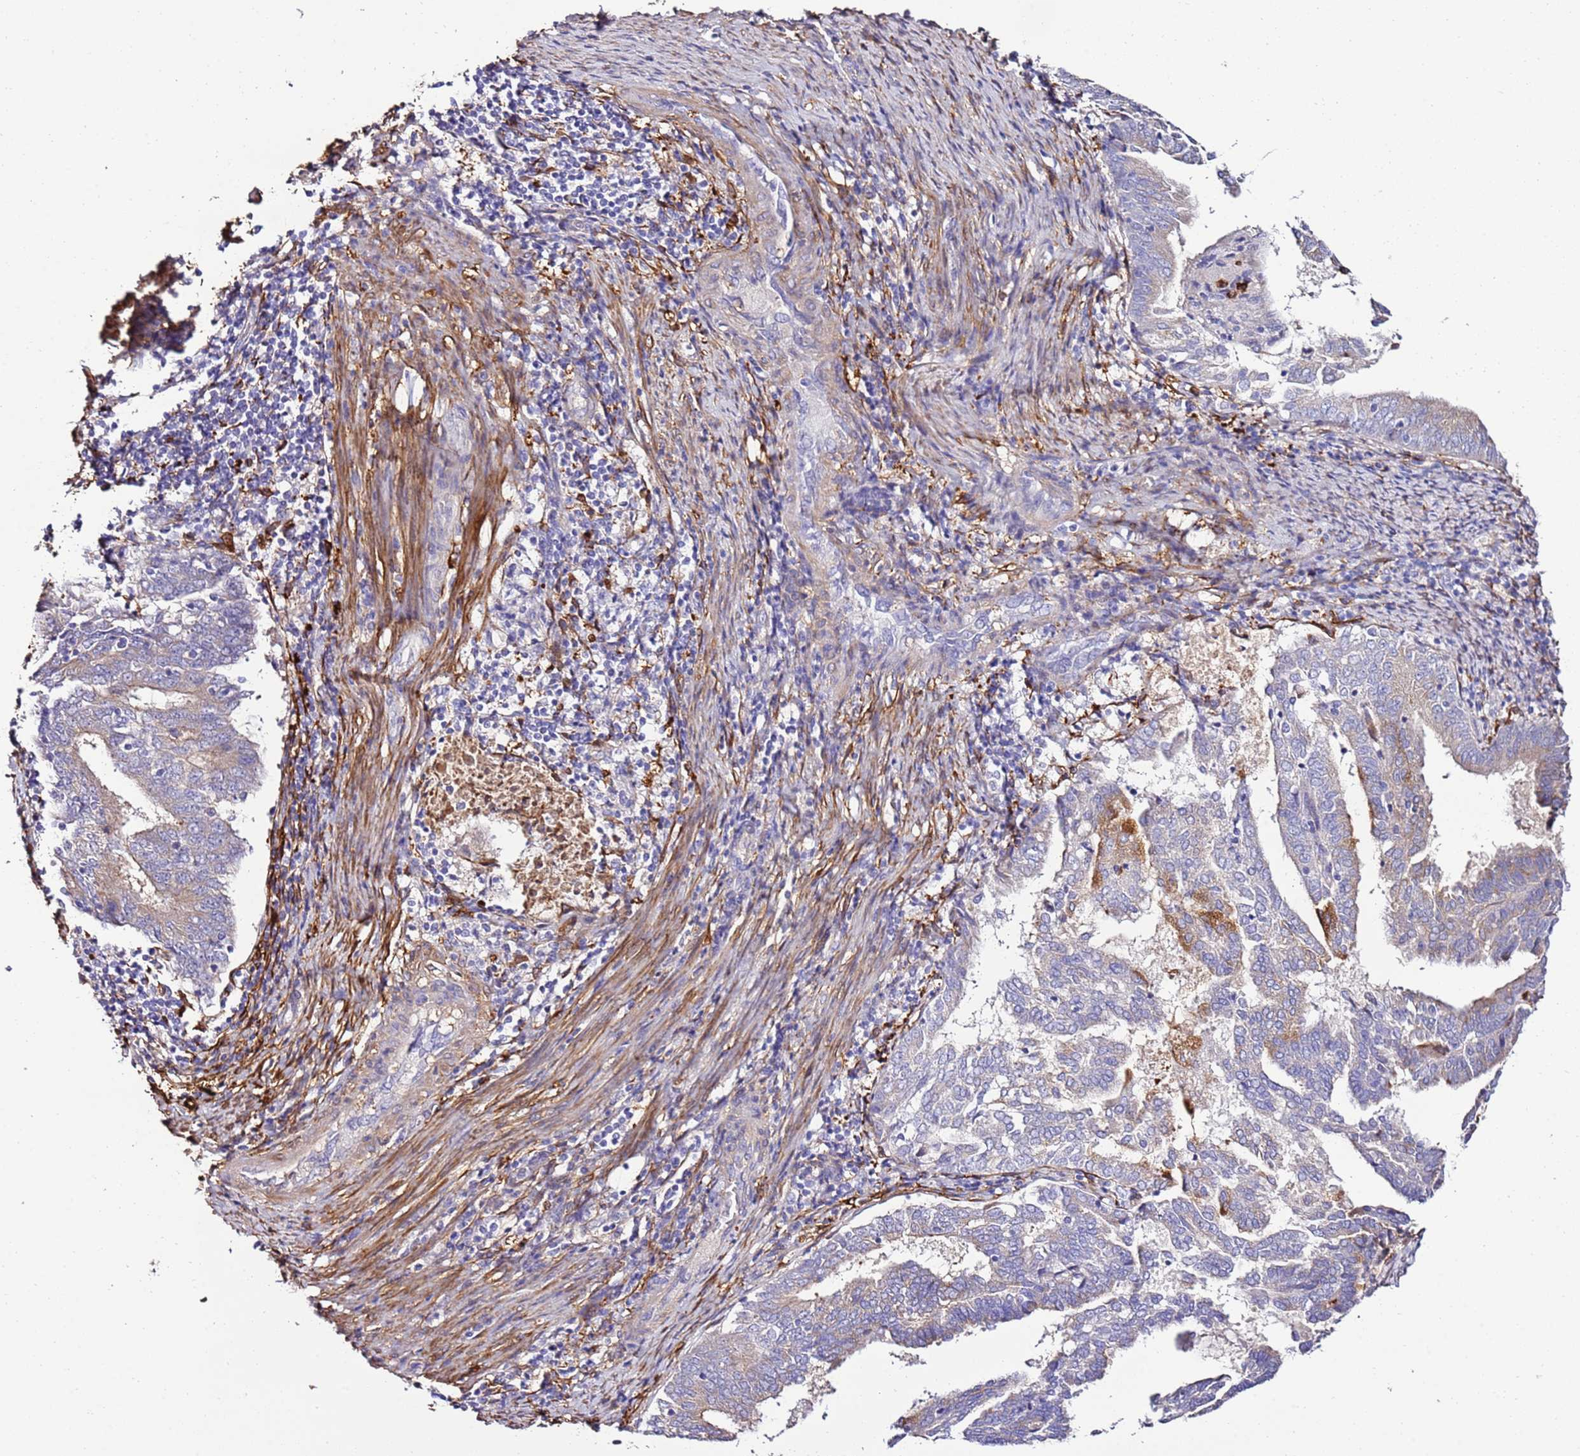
{"staining": {"intensity": "negative", "quantity": "none", "location": "none"}, "tissue": "endometrial cancer", "cell_type": "Tumor cells", "image_type": "cancer", "snomed": [{"axis": "morphology", "description": "Adenocarcinoma, NOS"}, {"axis": "topography", "description": "Endometrium"}], "caption": "A micrograph of human adenocarcinoma (endometrial) is negative for staining in tumor cells.", "gene": "FAM174C", "patient": {"sex": "female", "age": 80}}